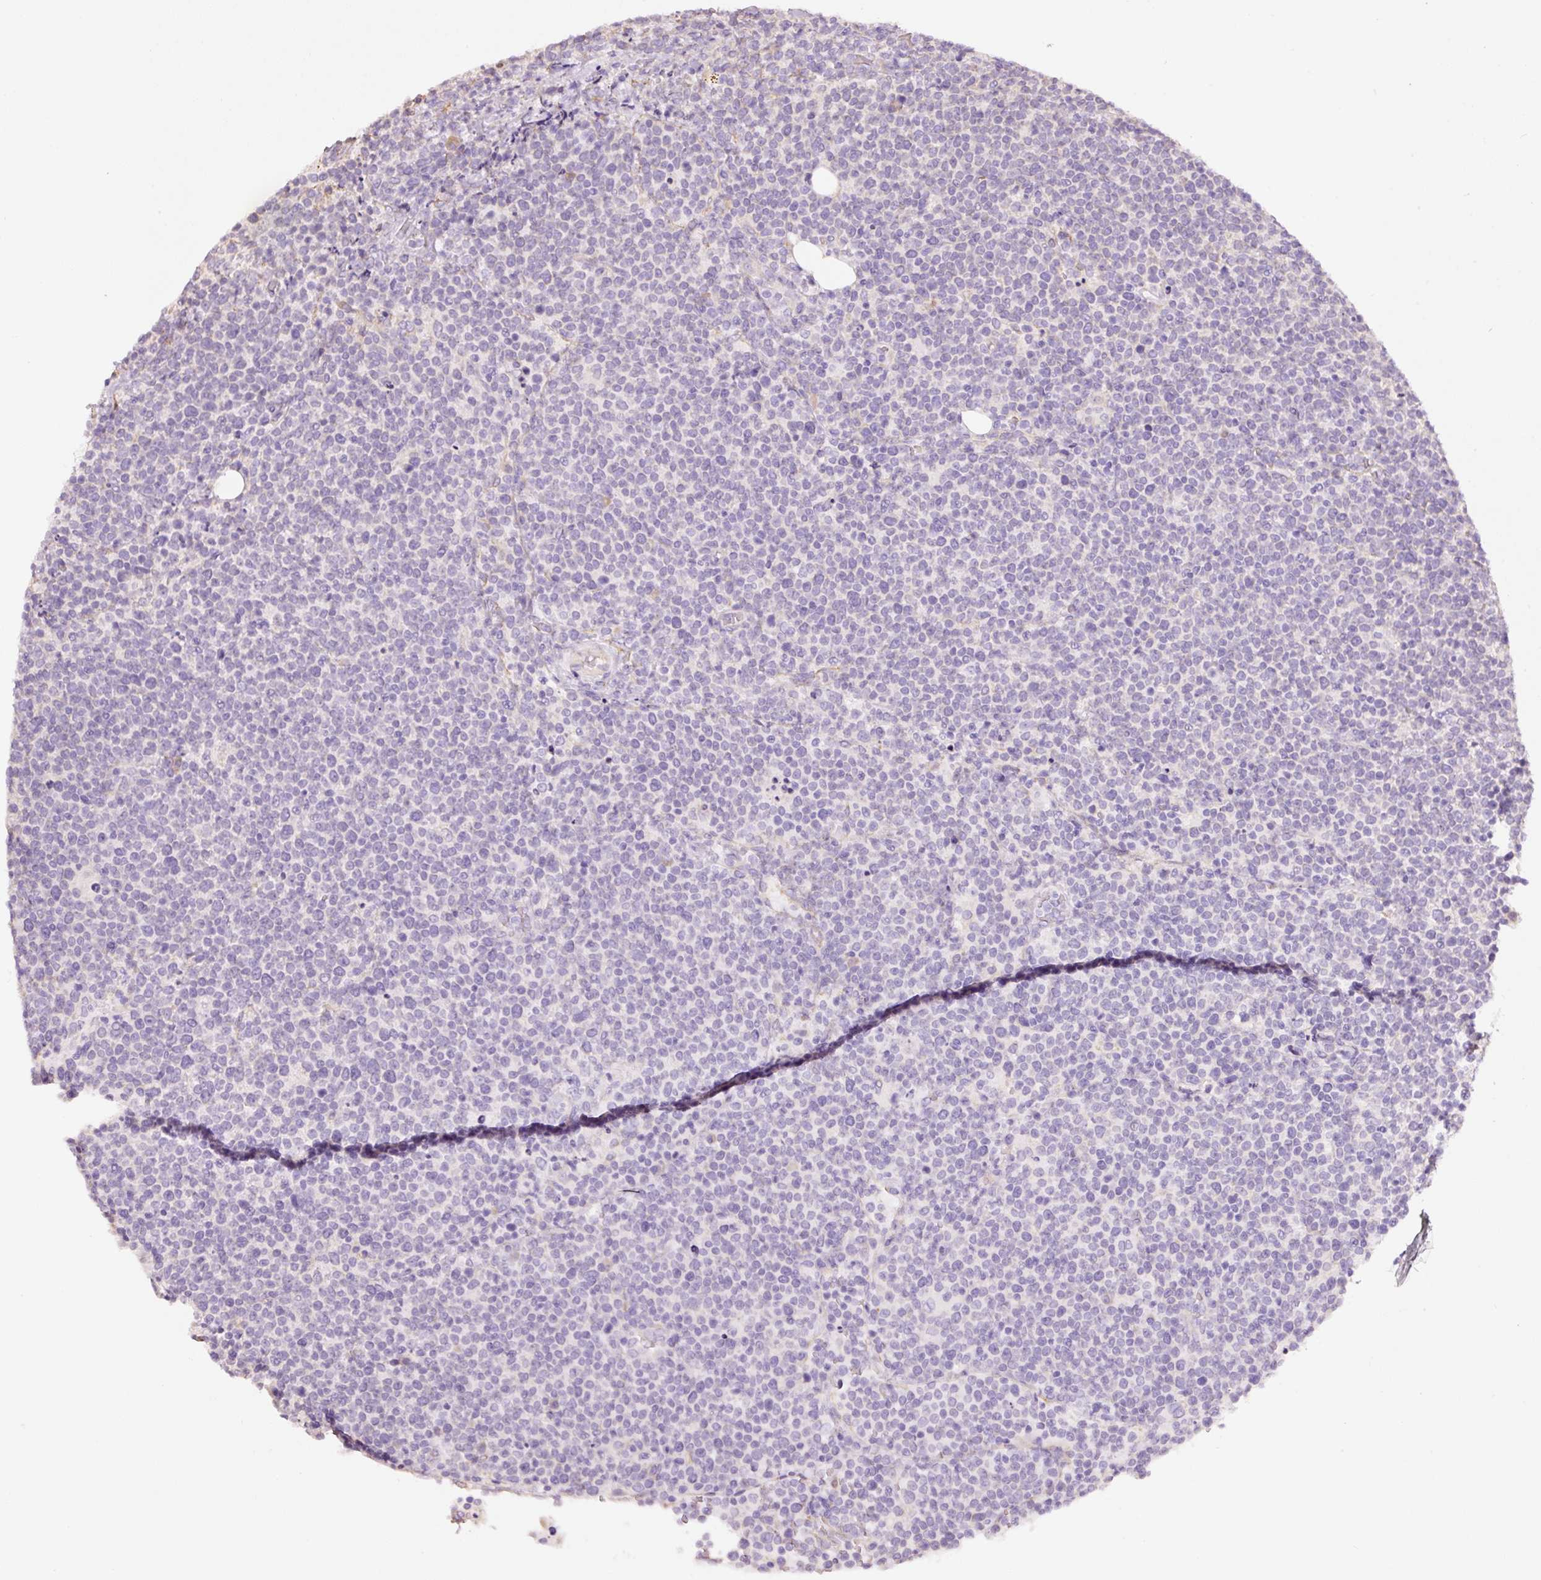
{"staining": {"intensity": "negative", "quantity": "none", "location": "none"}, "tissue": "lymphoma", "cell_type": "Tumor cells", "image_type": "cancer", "snomed": [{"axis": "morphology", "description": "Malignant lymphoma, non-Hodgkin's type, High grade"}, {"axis": "topography", "description": "Lymph node"}], "caption": "High power microscopy histopathology image of an immunohistochemistry micrograph of high-grade malignant lymphoma, non-Hodgkin's type, revealing no significant expression in tumor cells.", "gene": "GCG", "patient": {"sex": "male", "age": 61}}